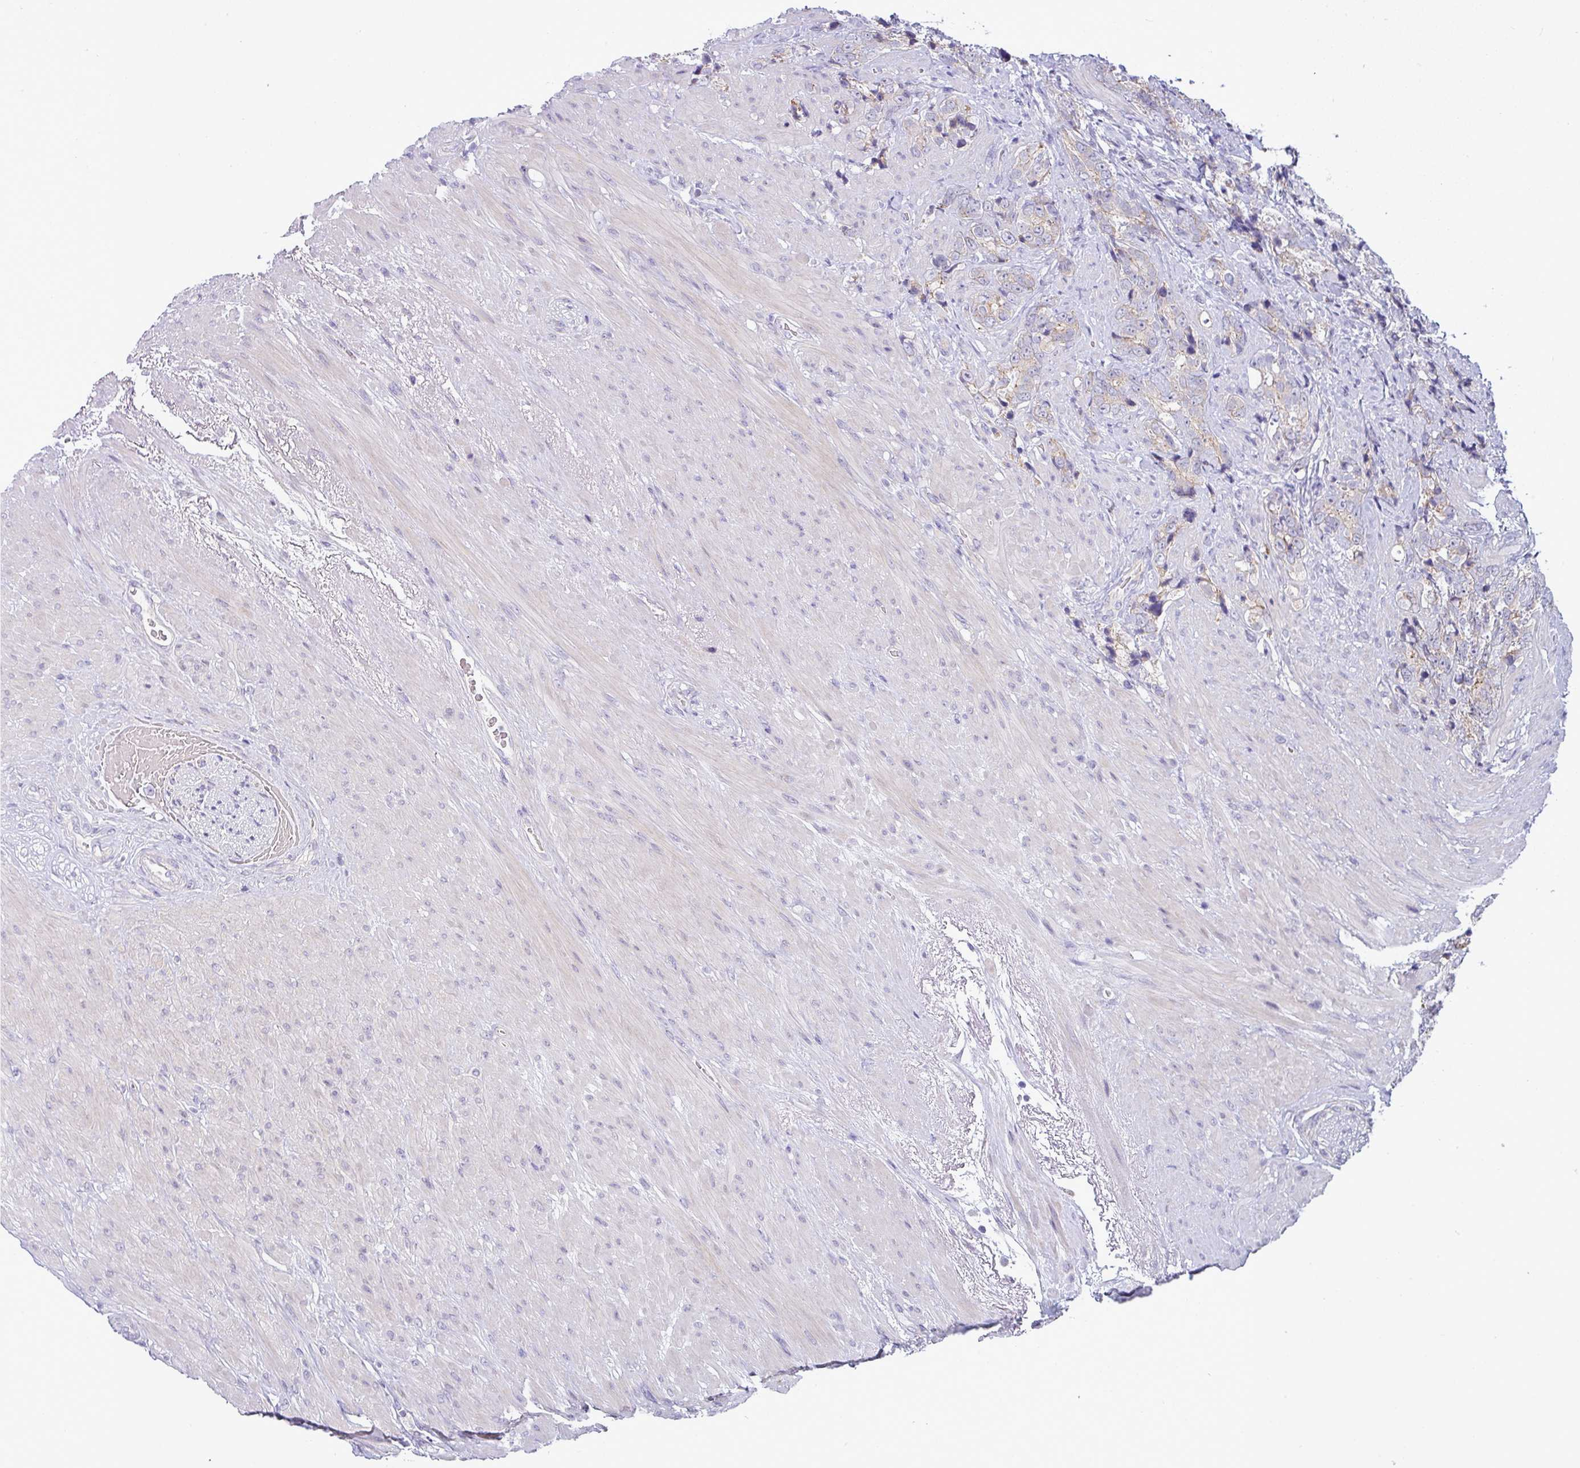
{"staining": {"intensity": "weak", "quantity": "<25%", "location": "cytoplasmic/membranous"}, "tissue": "prostate cancer", "cell_type": "Tumor cells", "image_type": "cancer", "snomed": [{"axis": "morphology", "description": "Adenocarcinoma, High grade"}, {"axis": "topography", "description": "Prostate"}], "caption": "Tumor cells show no significant positivity in prostate cancer (high-grade adenocarcinoma).", "gene": "ACAP3", "patient": {"sex": "male", "age": 74}}